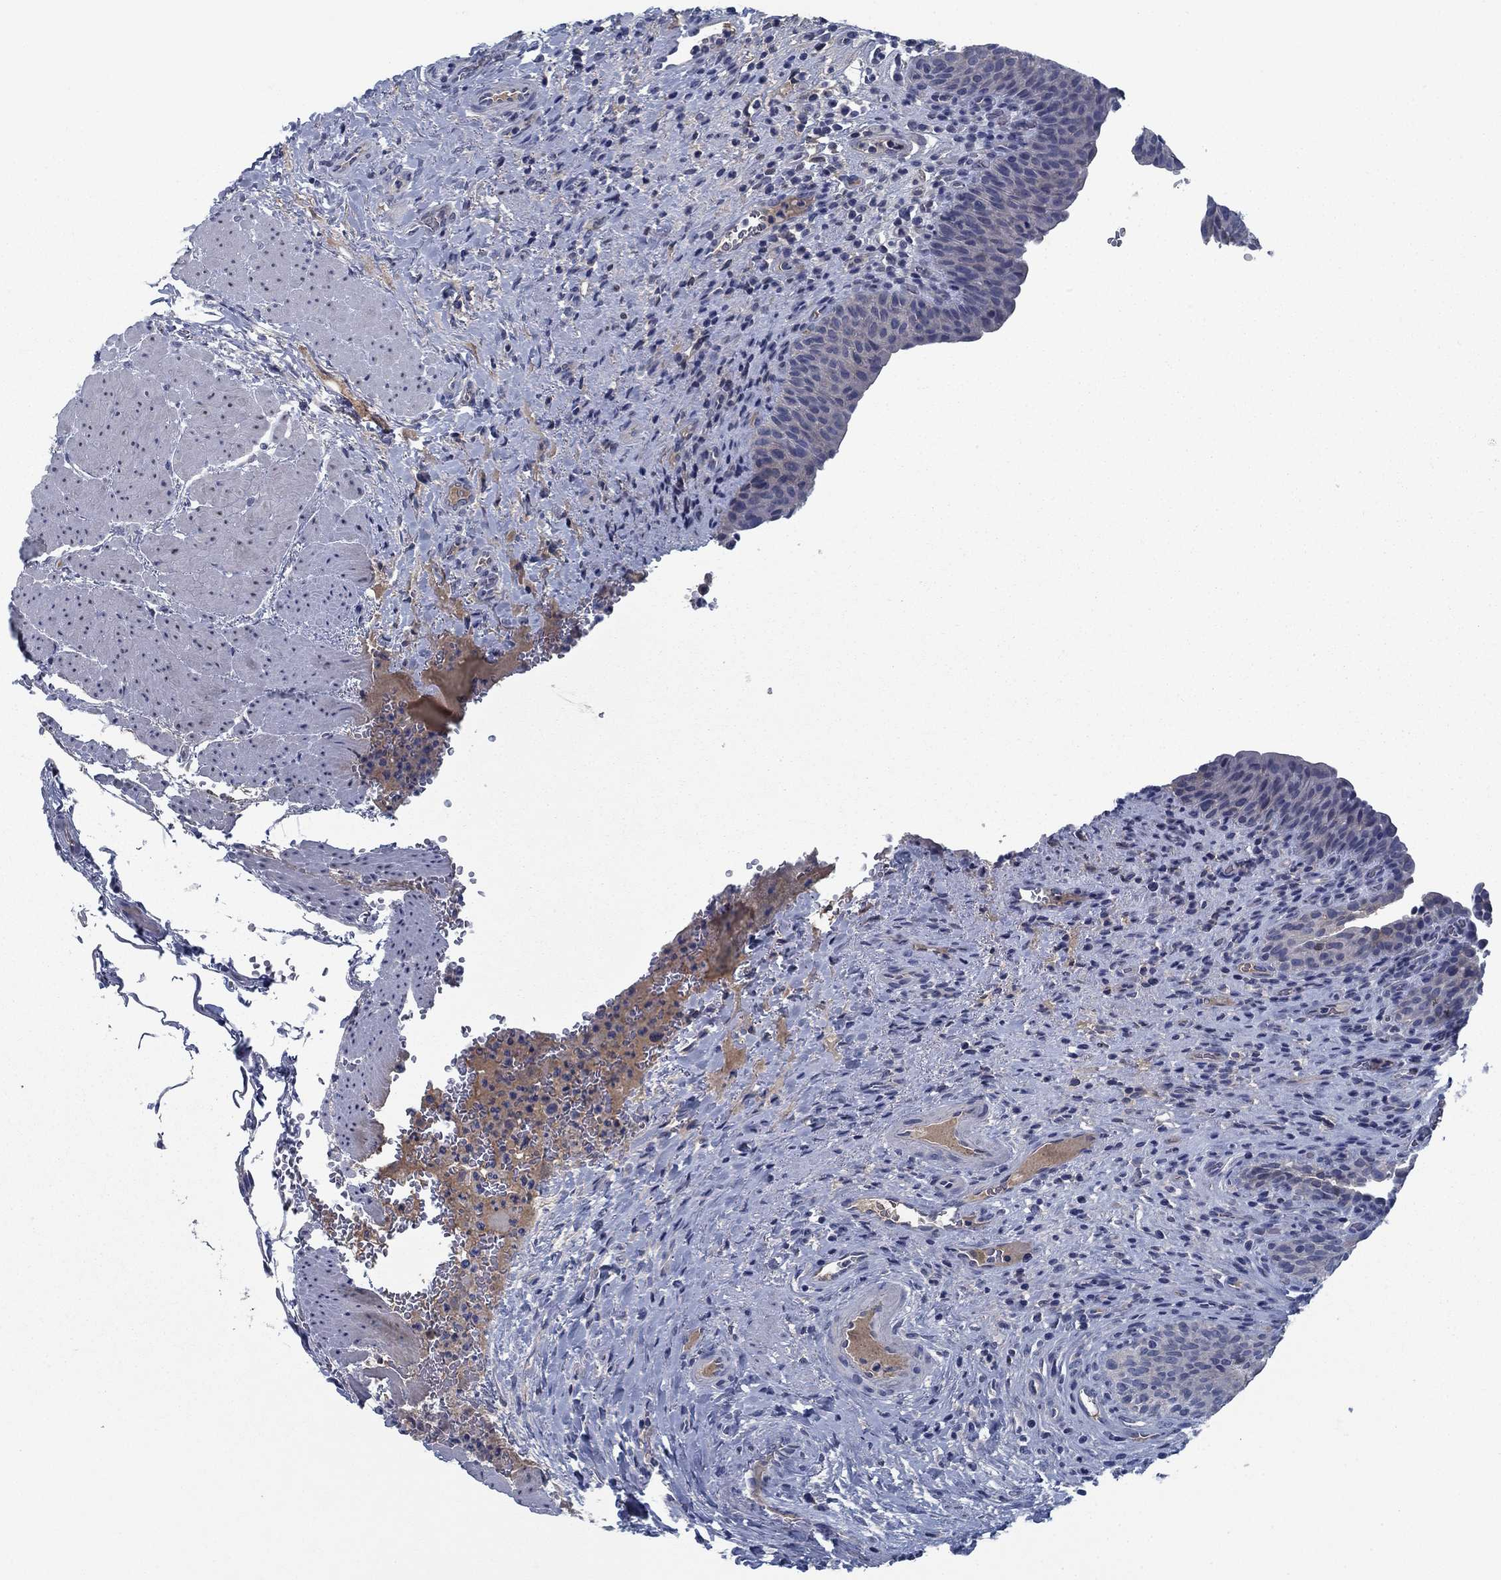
{"staining": {"intensity": "negative", "quantity": "none", "location": "none"}, "tissue": "urinary bladder", "cell_type": "Urothelial cells", "image_type": "normal", "snomed": [{"axis": "morphology", "description": "Normal tissue, NOS"}, {"axis": "topography", "description": "Urinary bladder"}], "caption": "Urinary bladder stained for a protein using IHC reveals no positivity urothelial cells.", "gene": "PNMA8A", "patient": {"sex": "male", "age": 66}}